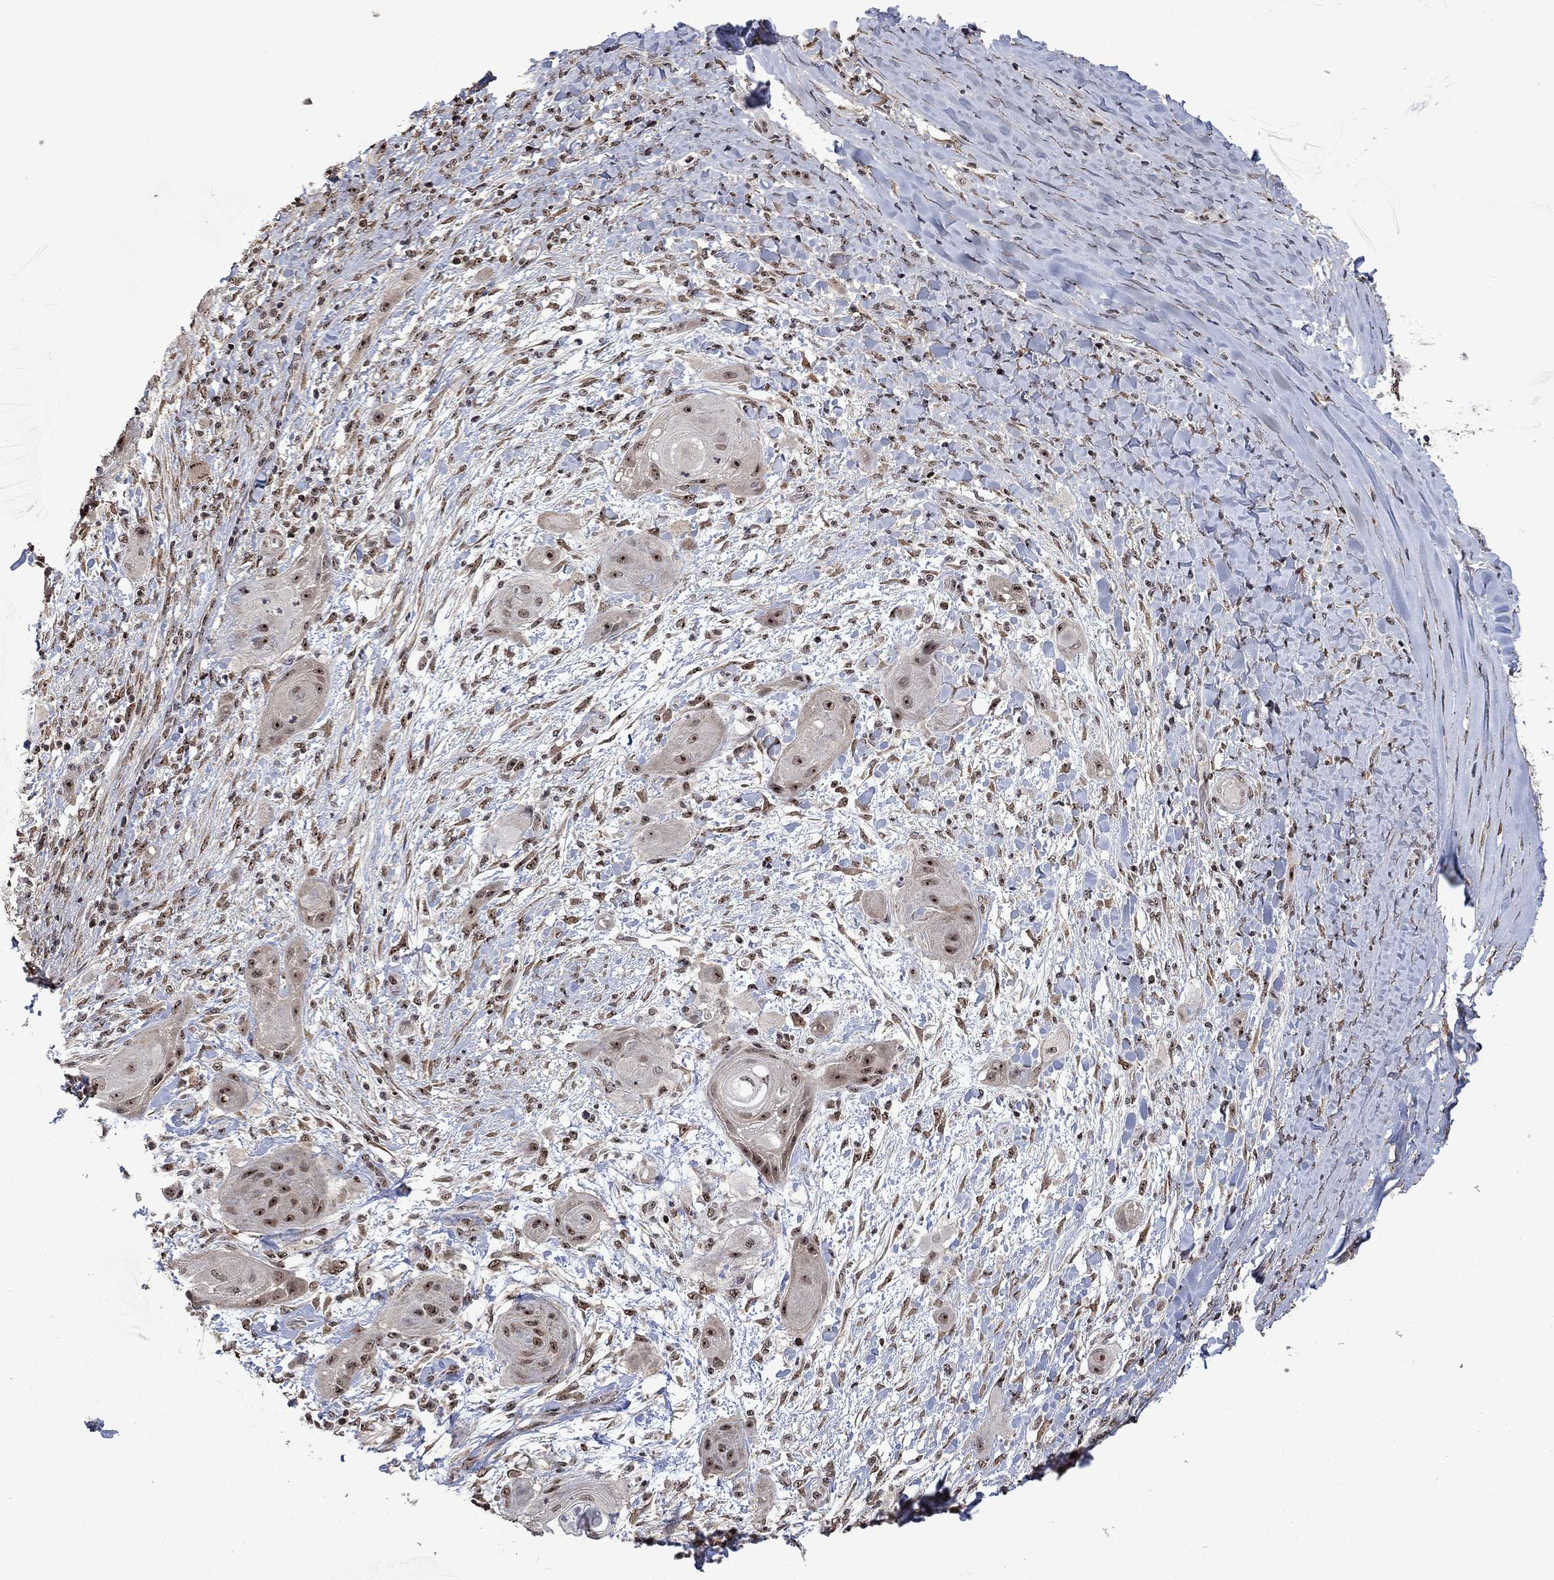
{"staining": {"intensity": "moderate", "quantity": "25%-75%", "location": "nuclear"}, "tissue": "skin cancer", "cell_type": "Tumor cells", "image_type": "cancer", "snomed": [{"axis": "morphology", "description": "Squamous cell carcinoma, NOS"}, {"axis": "topography", "description": "Skin"}], "caption": "Protein staining of skin cancer tissue shows moderate nuclear expression in approximately 25%-75% of tumor cells.", "gene": "FBL", "patient": {"sex": "male", "age": 62}}